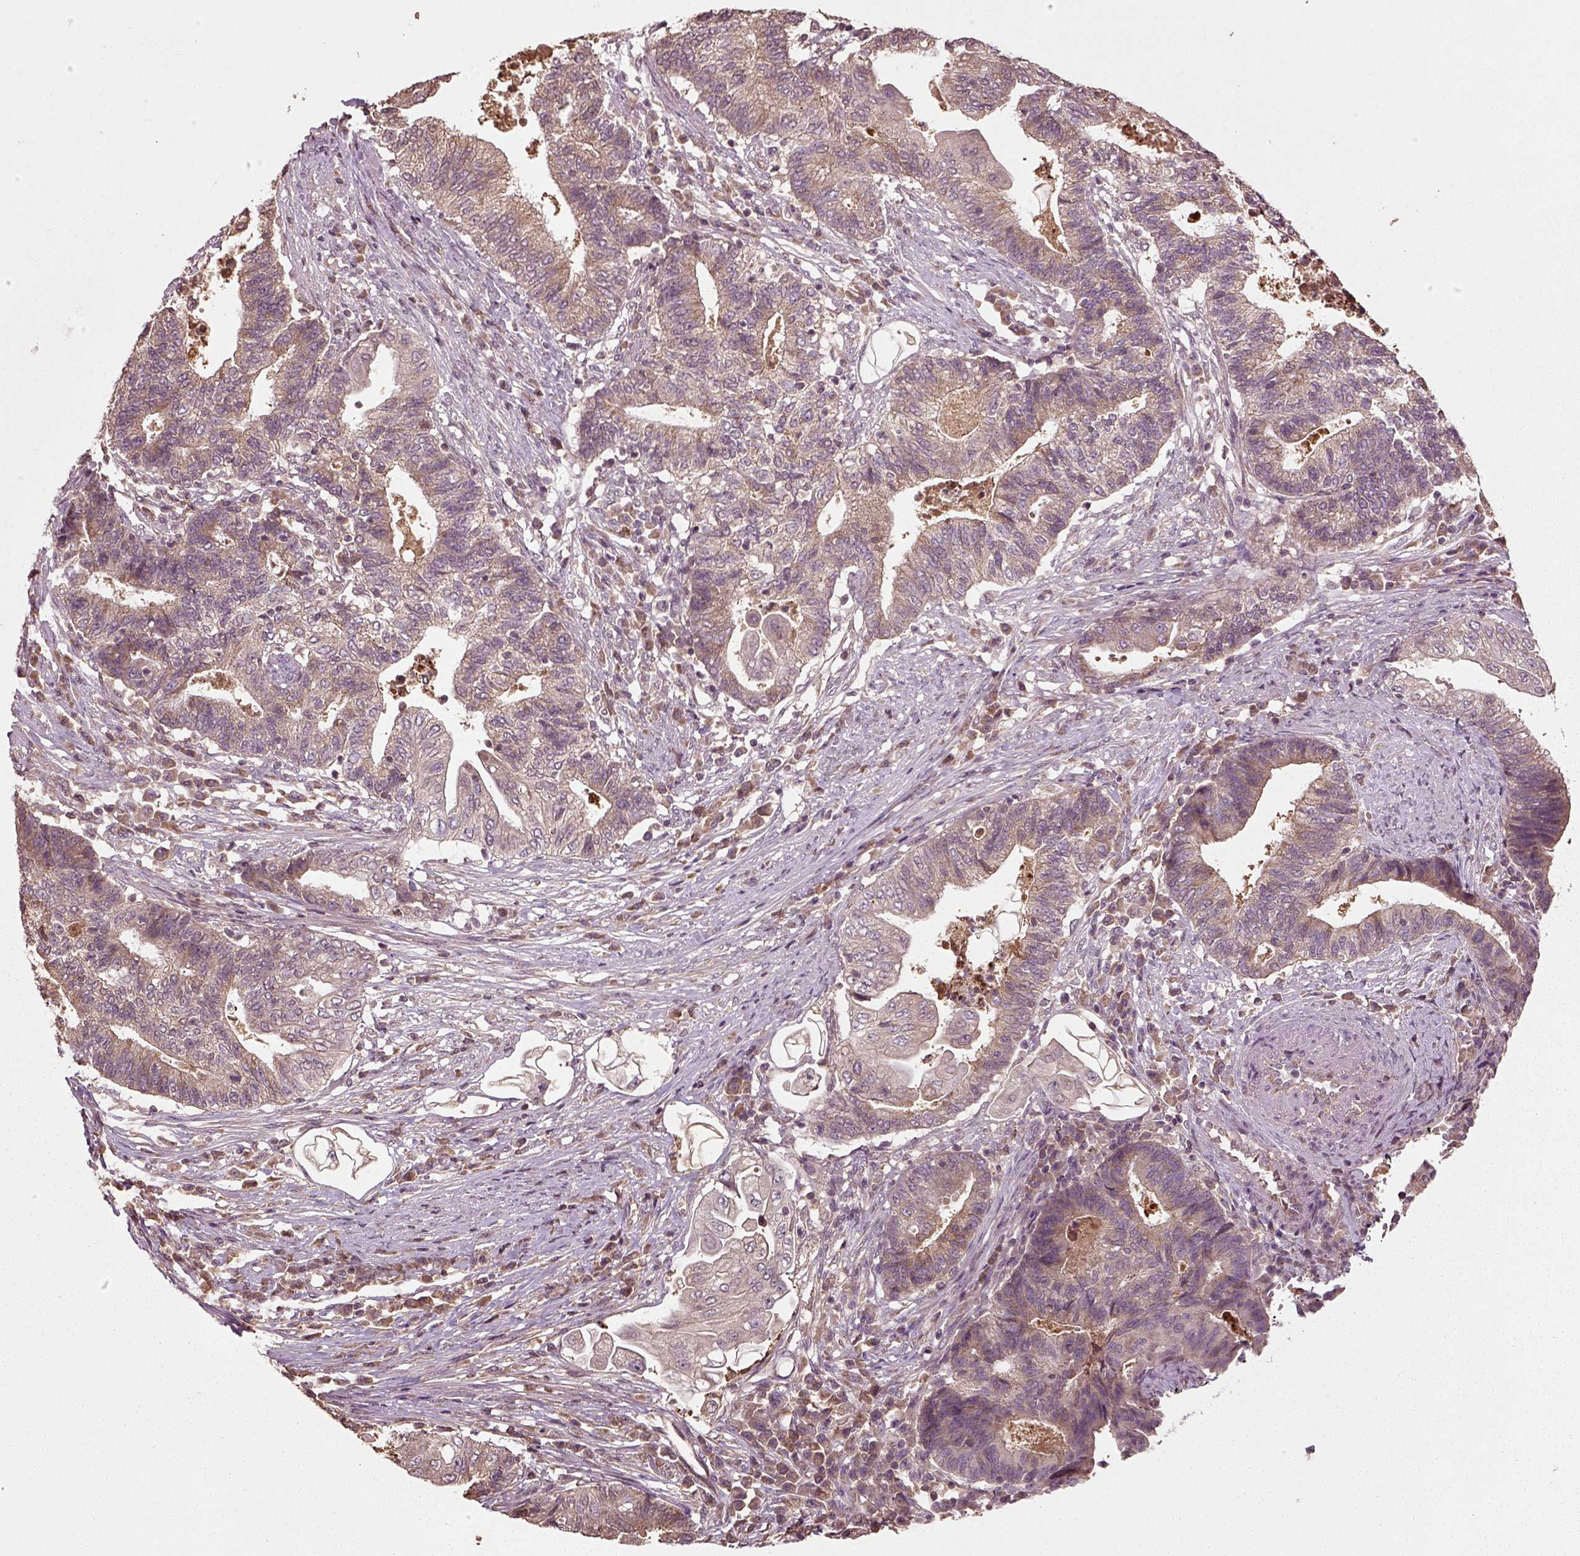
{"staining": {"intensity": "moderate", "quantity": "25%-75%", "location": "cytoplasmic/membranous"}, "tissue": "endometrial cancer", "cell_type": "Tumor cells", "image_type": "cancer", "snomed": [{"axis": "morphology", "description": "Adenocarcinoma, NOS"}, {"axis": "topography", "description": "Uterus"}, {"axis": "topography", "description": "Endometrium"}], "caption": "DAB (3,3'-diaminobenzidine) immunohistochemical staining of human adenocarcinoma (endometrial) exhibits moderate cytoplasmic/membranous protein staining in approximately 25%-75% of tumor cells. Nuclei are stained in blue.", "gene": "ERV3-1", "patient": {"sex": "female", "age": 54}}